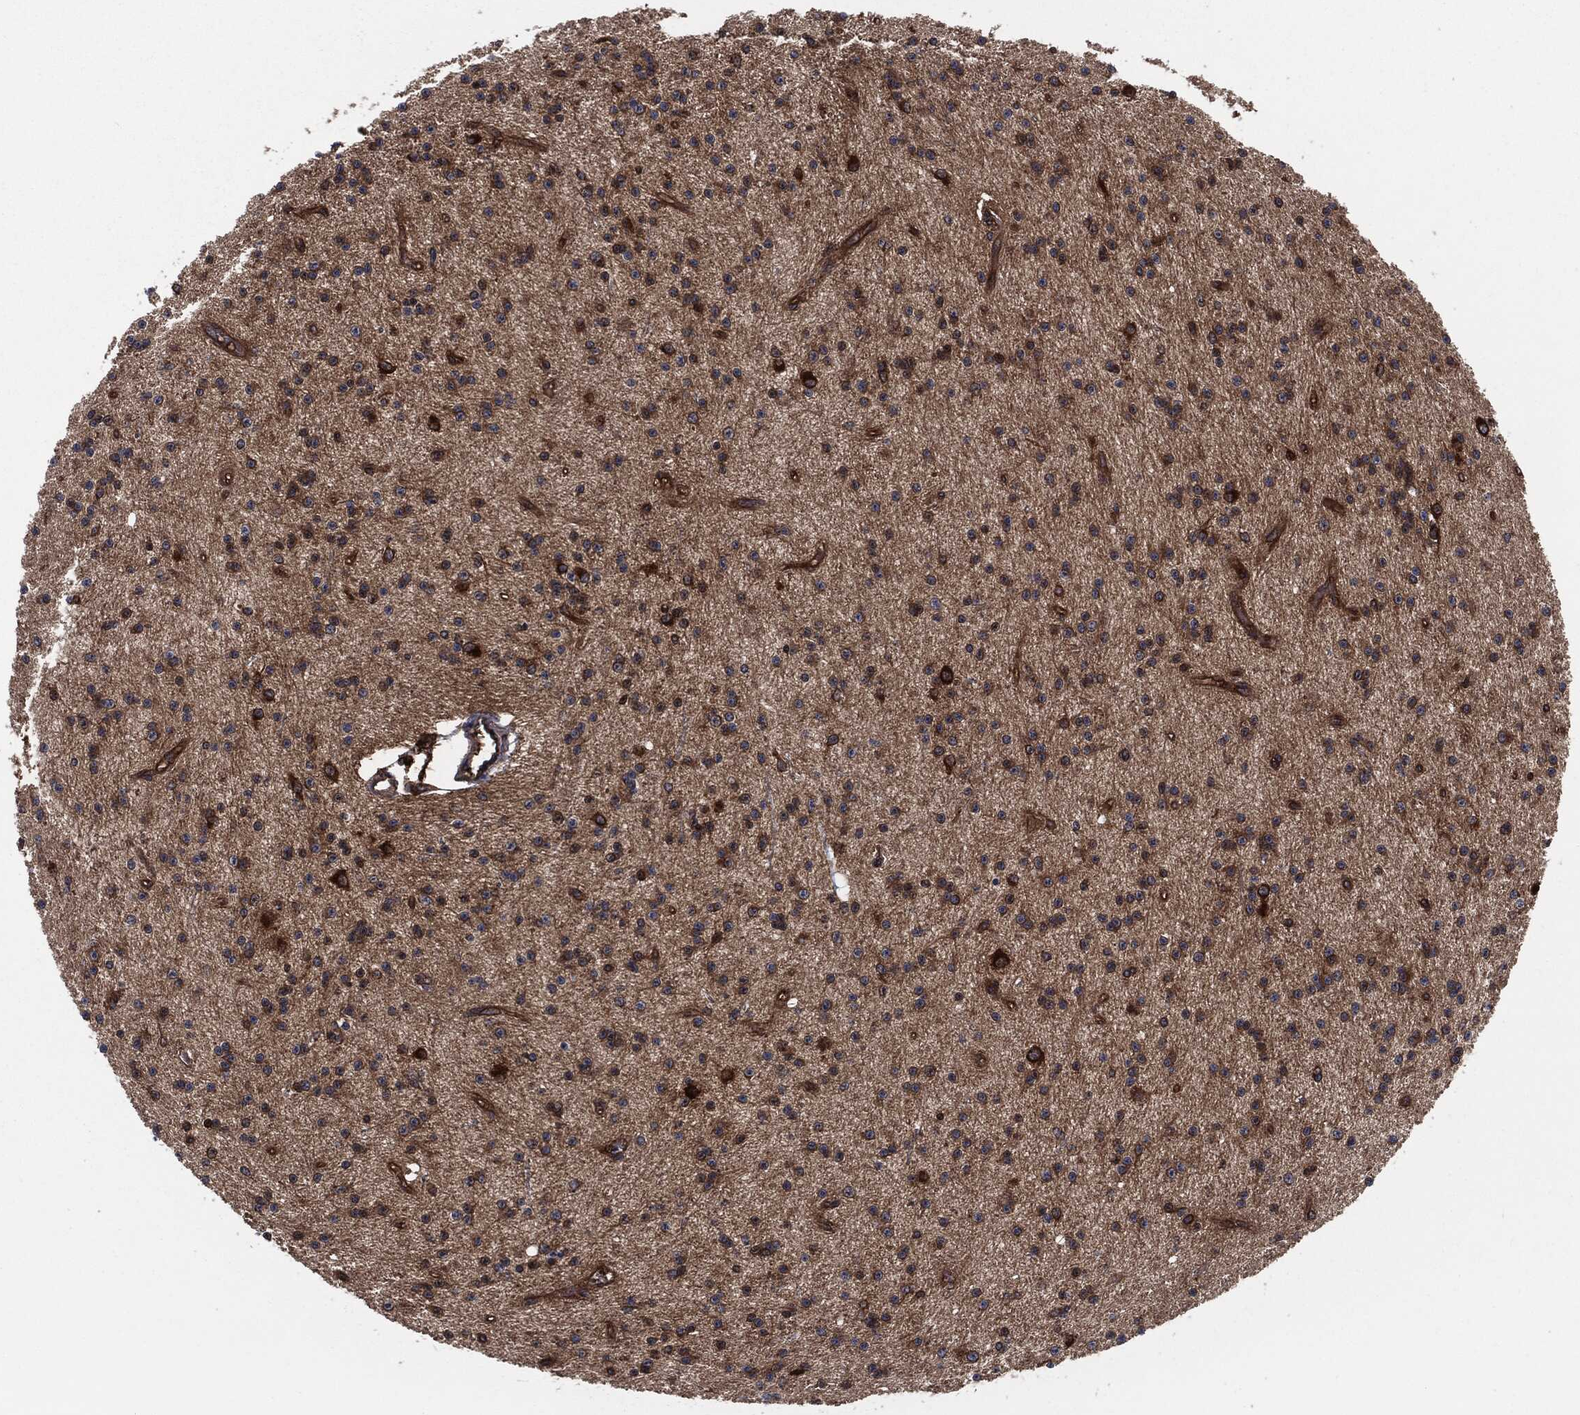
{"staining": {"intensity": "moderate", "quantity": "<25%", "location": "cytoplasmic/membranous"}, "tissue": "glioma", "cell_type": "Tumor cells", "image_type": "cancer", "snomed": [{"axis": "morphology", "description": "Glioma, malignant, Low grade"}, {"axis": "topography", "description": "Brain"}], "caption": "Glioma stained with a brown dye demonstrates moderate cytoplasmic/membranous positive staining in approximately <25% of tumor cells.", "gene": "XPNPEP1", "patient": {"sex": "male", "age": 27}}